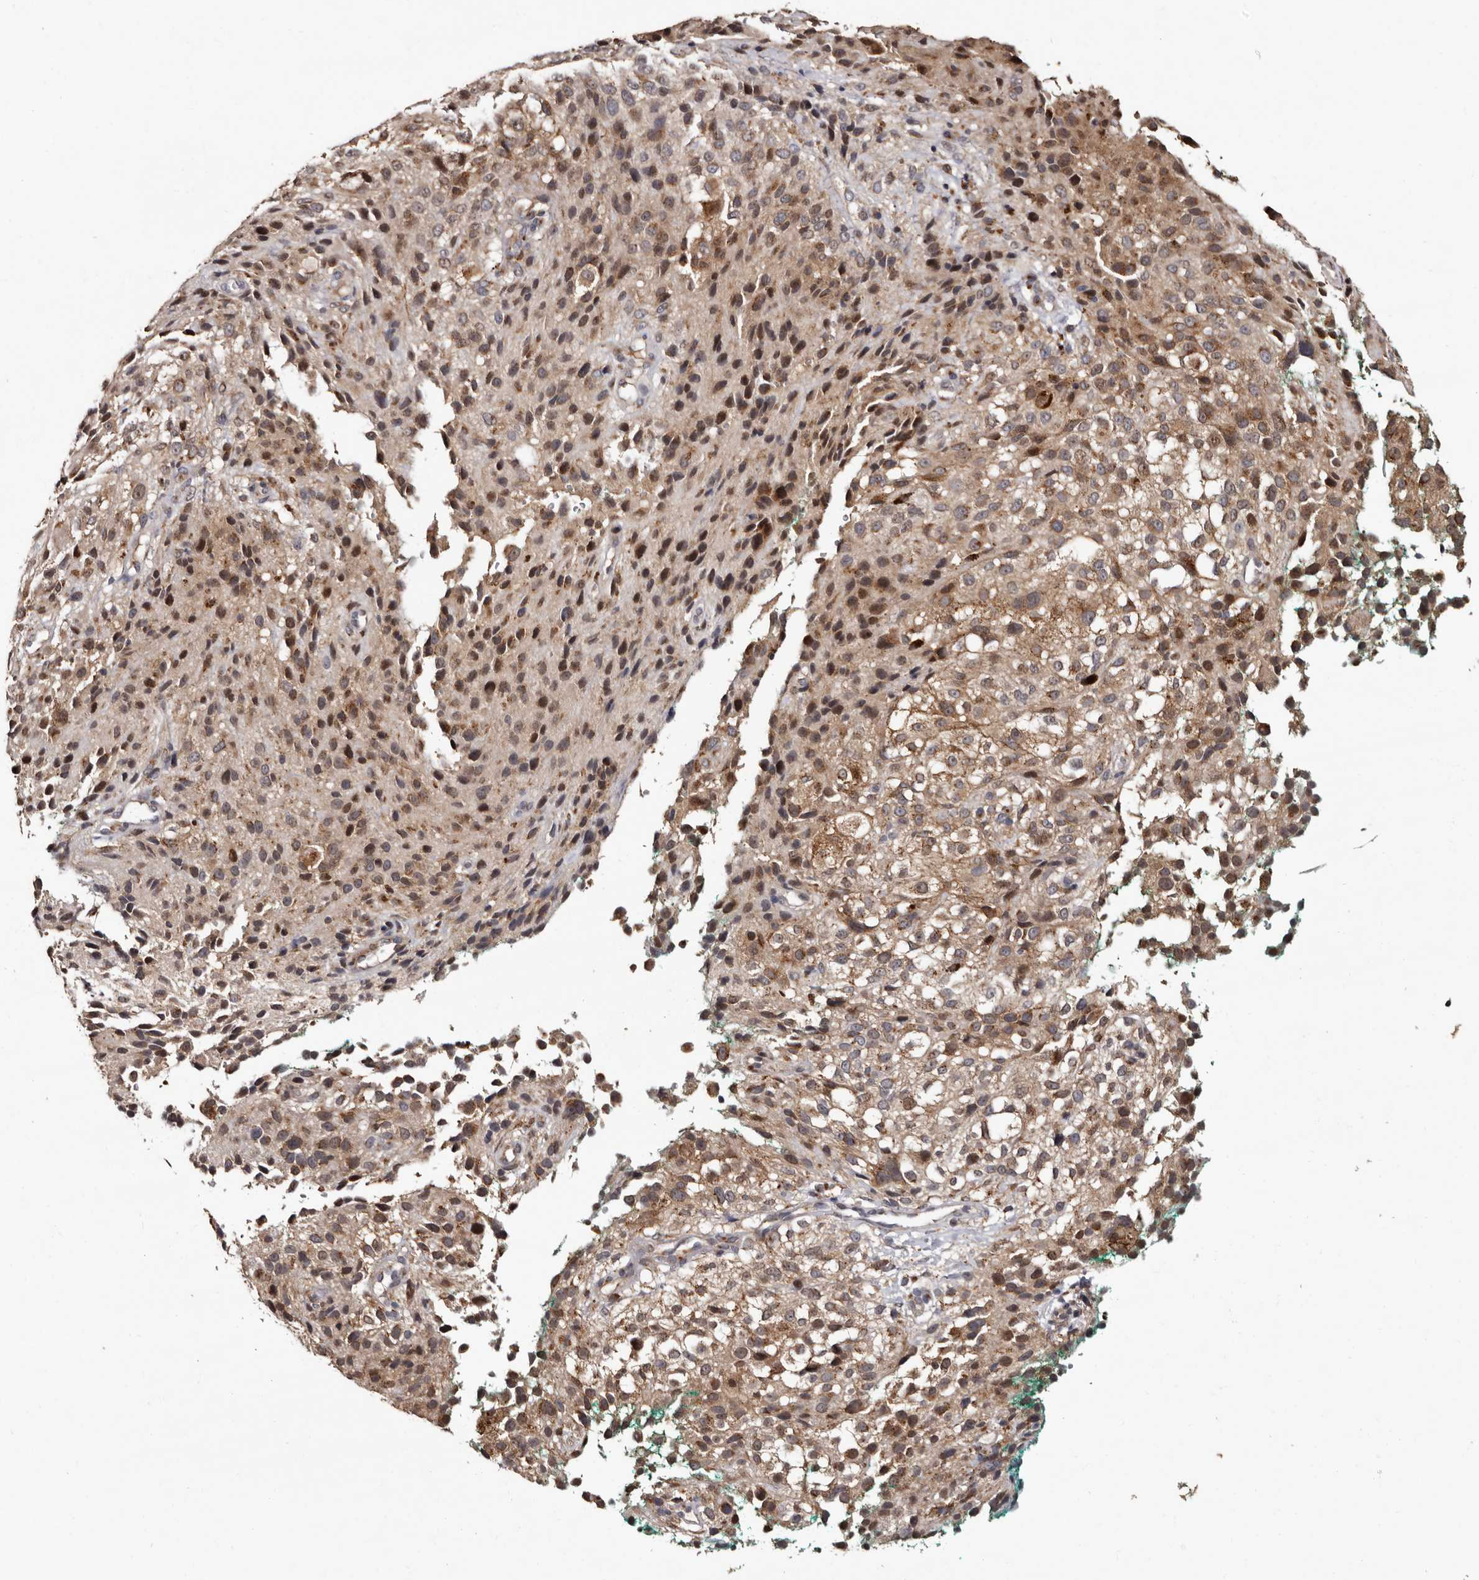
{"staining": {"intensity": "moderate", "quantity": ">75%", "location": "cytoplasmic/membranous"}, "tissue": "melanoma", "cell_type": "Tumor cells", "image_type": "cancer", "snomed": [{"axis": "morphology", "description": "Necrosis, NOS"}, {"axis": "morphology", "description": "Malignant melanoma, NOS"}, {"axis": "topography", "description": "Skin"}], "caption": "Human melanoma stained with a protein marker displays moderate staining in tumor cells.", "gene": "FAM91A1", "patient": {"sex": "female", "age": 87}}